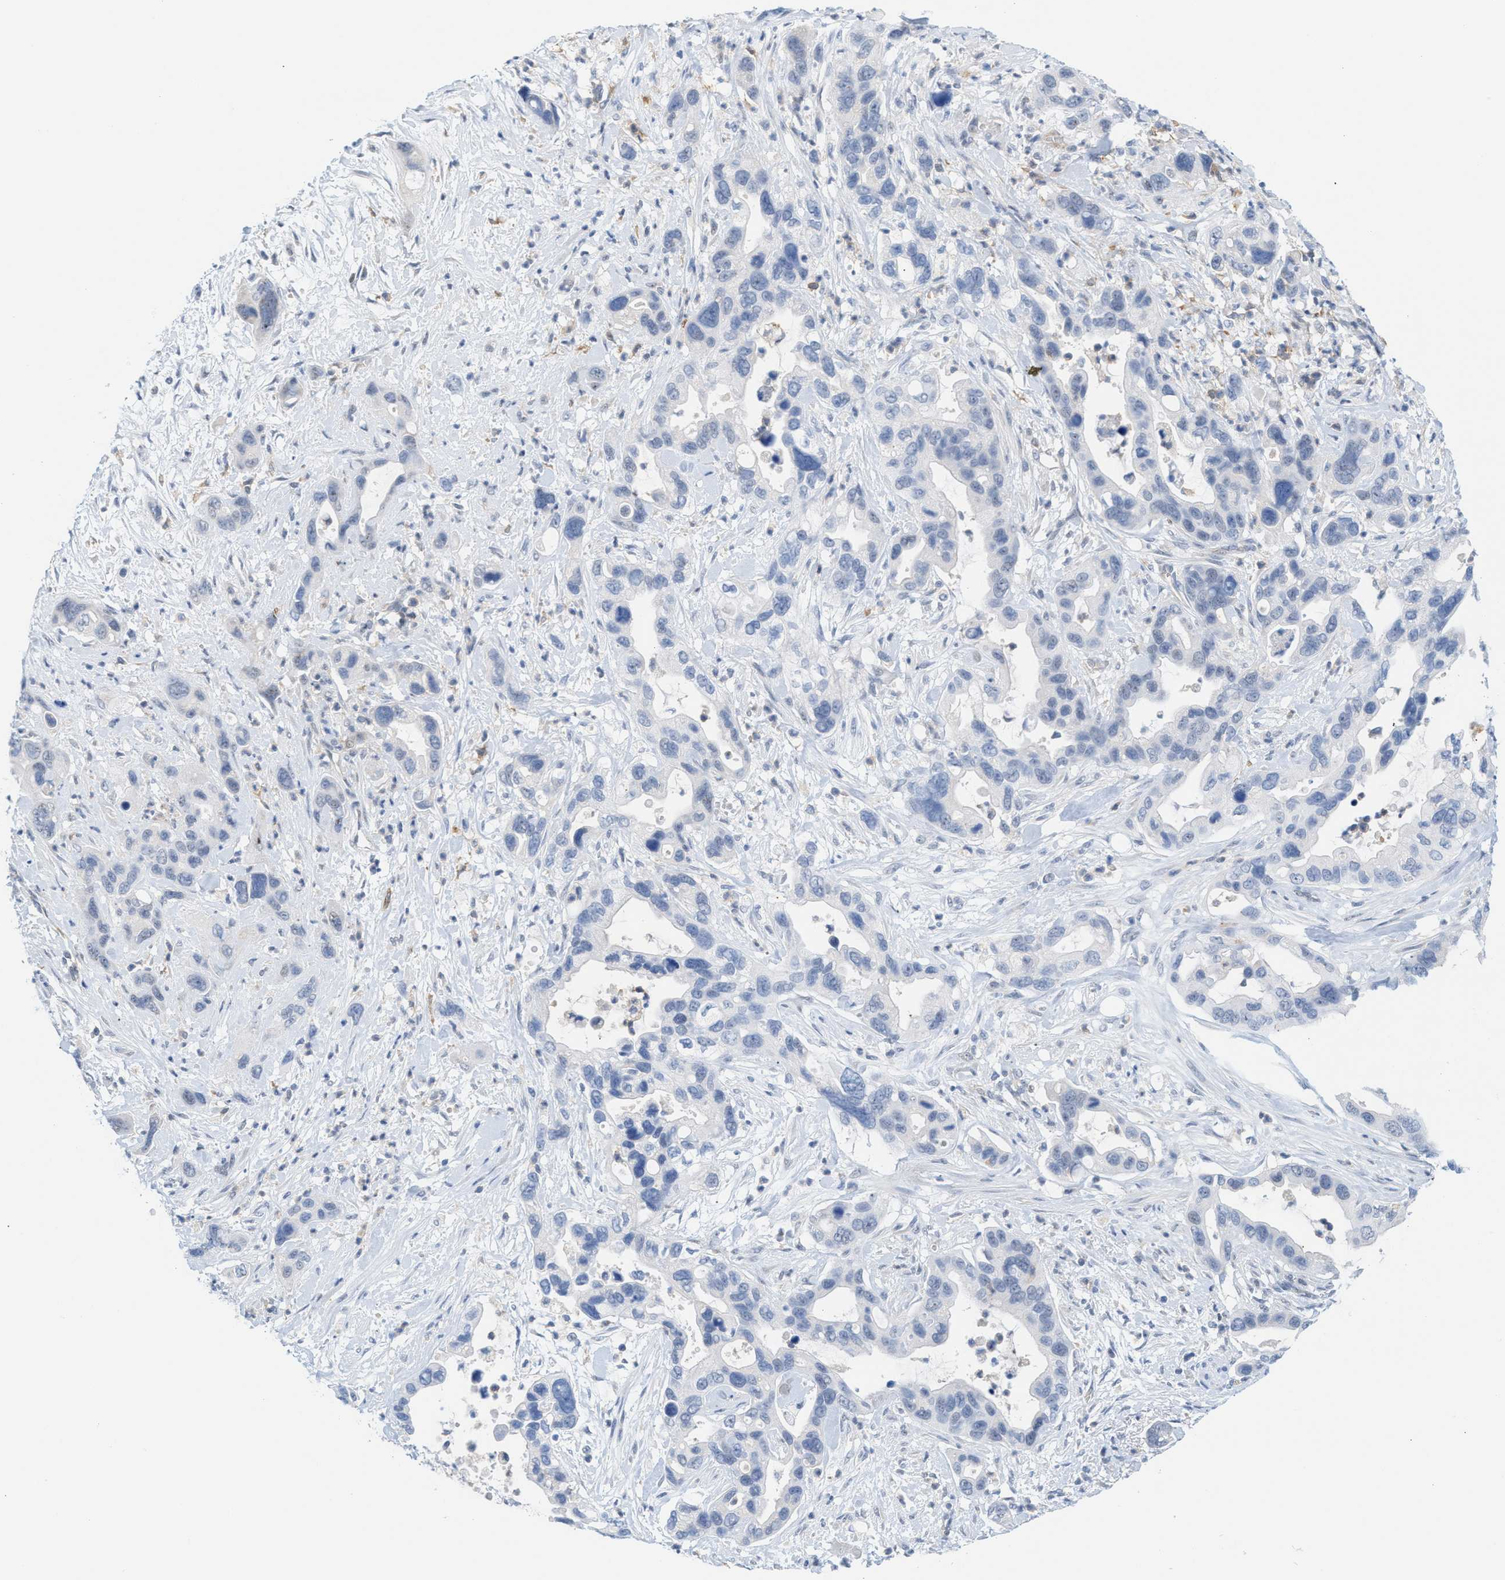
{"staining": {"intensity": "negative", "quantity": "none", "location": "none"}, "tissue": "pancreatic cancer", "cell_type": "Tumor cells", "image_type": "cancer", "snomed": [{"axis": "morphology", "description": "Adenocarcinoma, NOS"}, {"axis": "topography", "description": "Pancreas"}], "caption": "There is no significant staining in tumor cells of pancreatic adenocarcinoma.", "gene": "IL16", "patient": {"sex": "female", "age": 70}}